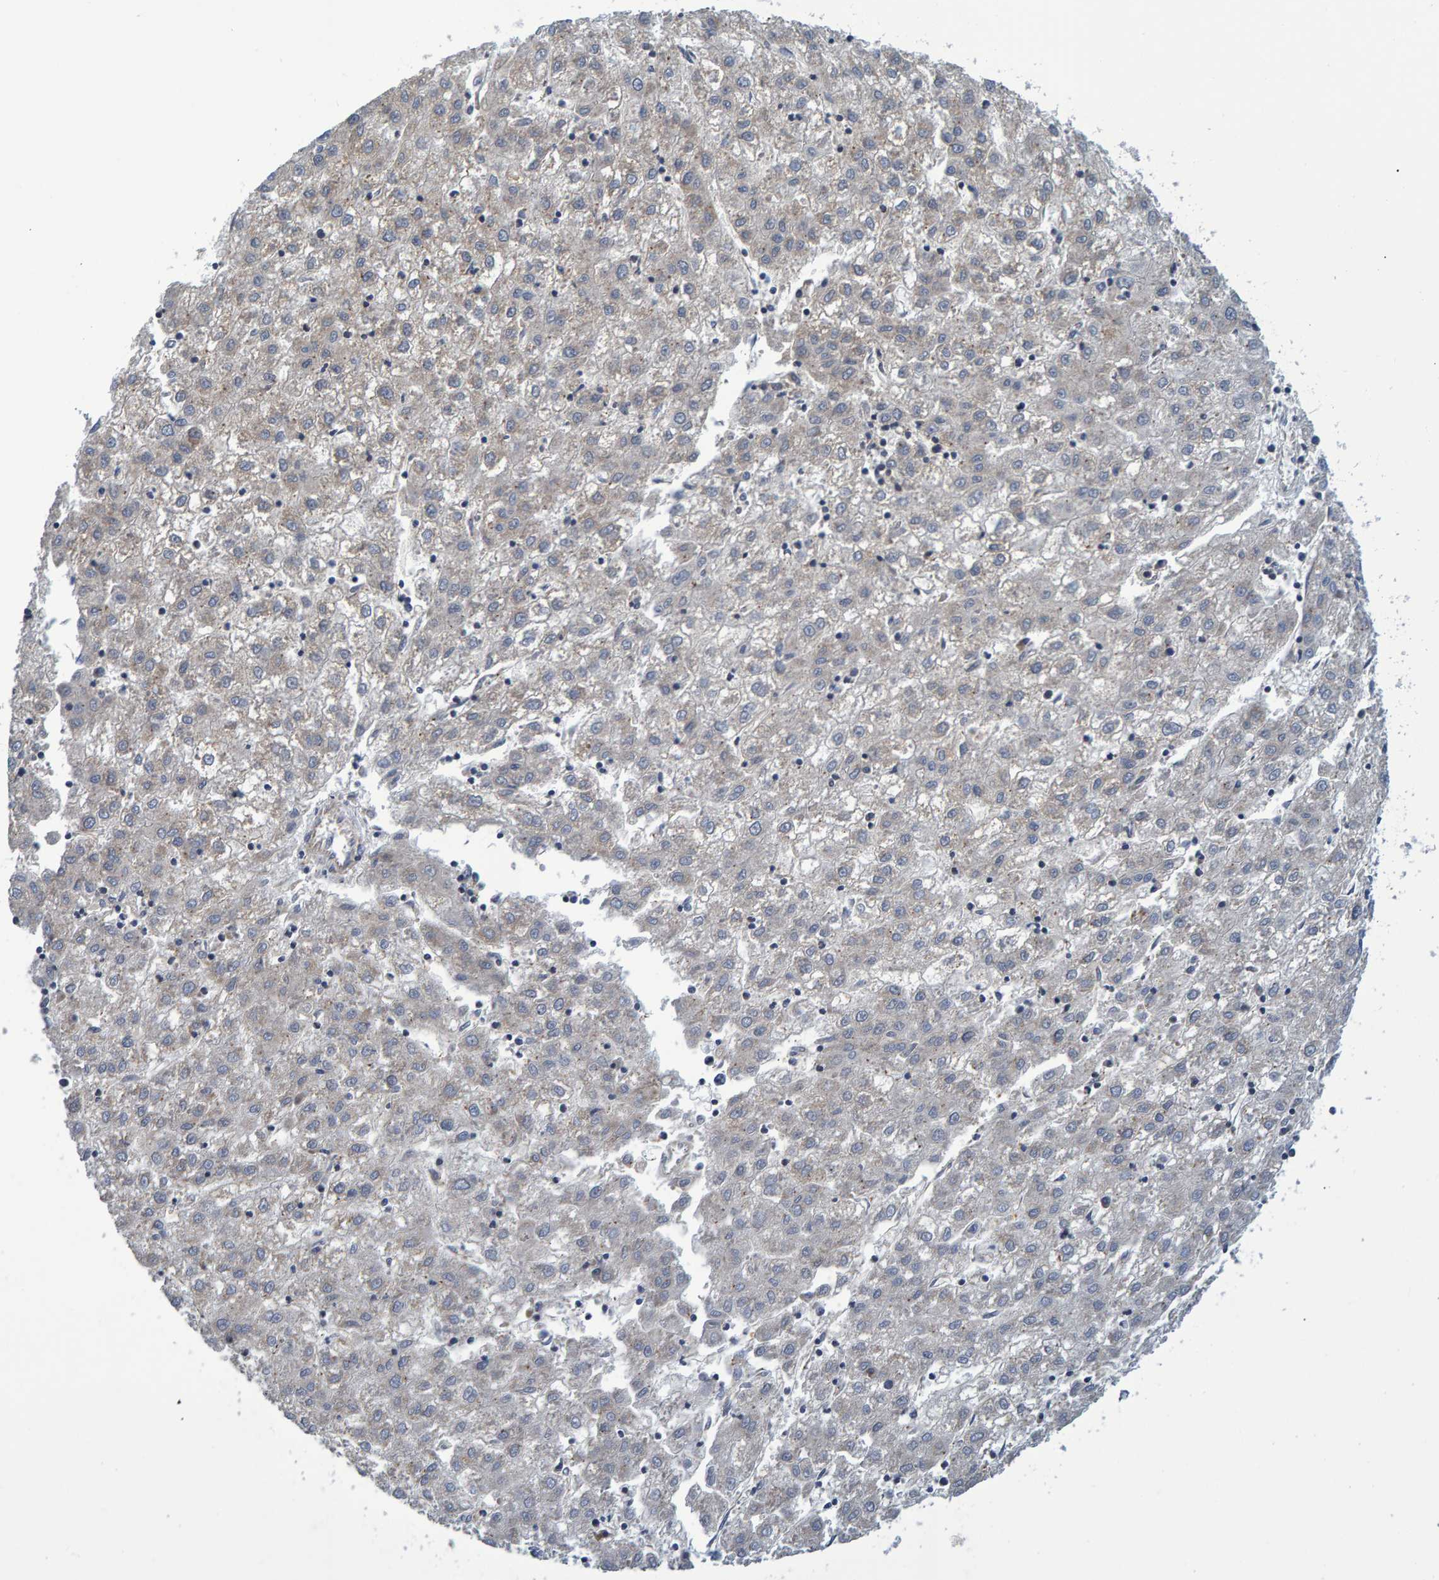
{"staining": {"intensity": "negative", "quantity": "none", "location": "none"}, "tissue": "liver cancer", "cell_type": "Tumor cells", "image_type": "cancer", "snomed": [{"axis": "morphology", "description": "Carcinoma, Hepatocellular, NOS"}, {"axis": "topography", "description": "Liver"}], "caption": "Tumor cells show no significant protein positivity in liver cancer.", "gene": "ATP6V1H", "patient": {"sex": "male", "age": 72}}